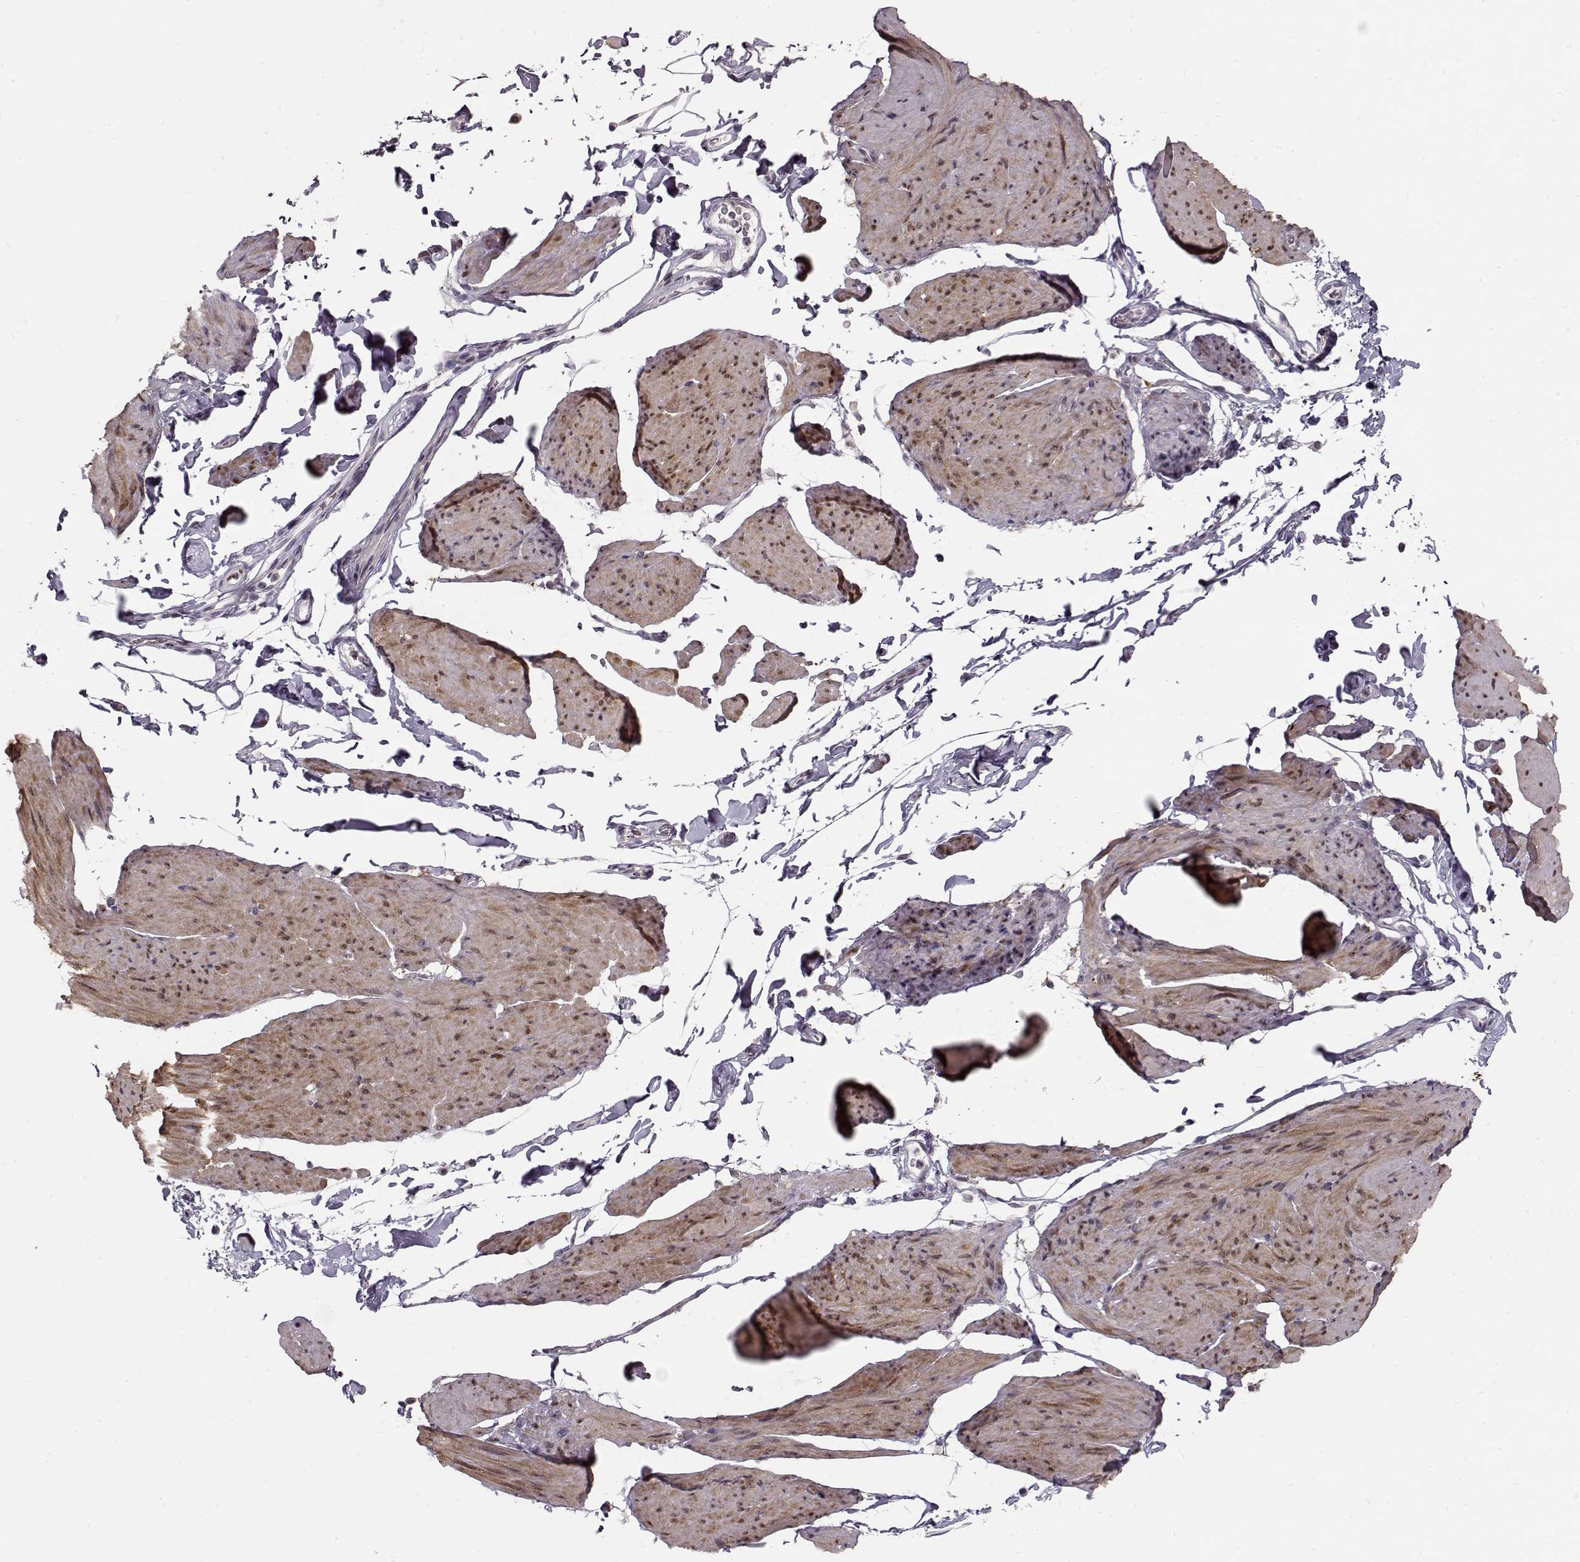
{"staining": {"intensity": "moderate", "quantity": "<25%", "location": "cytoplasmic/membranous"}, "tissue": "smooth muscle", "cell_type": "Smooth muscle cells", "image_type": "normal", "snomed": [{"axis": "morphology", "description": "Normal tissue, NOS"}, {"axis": "topography", "description": "Adipose tissue"}, {"axis": "topography", "description": "Smooth muscle"}, {"axis": "topography", "description": "Peripheral nerve tissue"}], "caption": "Protein staining of unremarkable smooth muscle shows moderate cytoplasmic/membranous positivity in approximately <25% of smooth muscle cells.", "gene": "PCP4", "patient": {"sex": "male", "age": 83}}